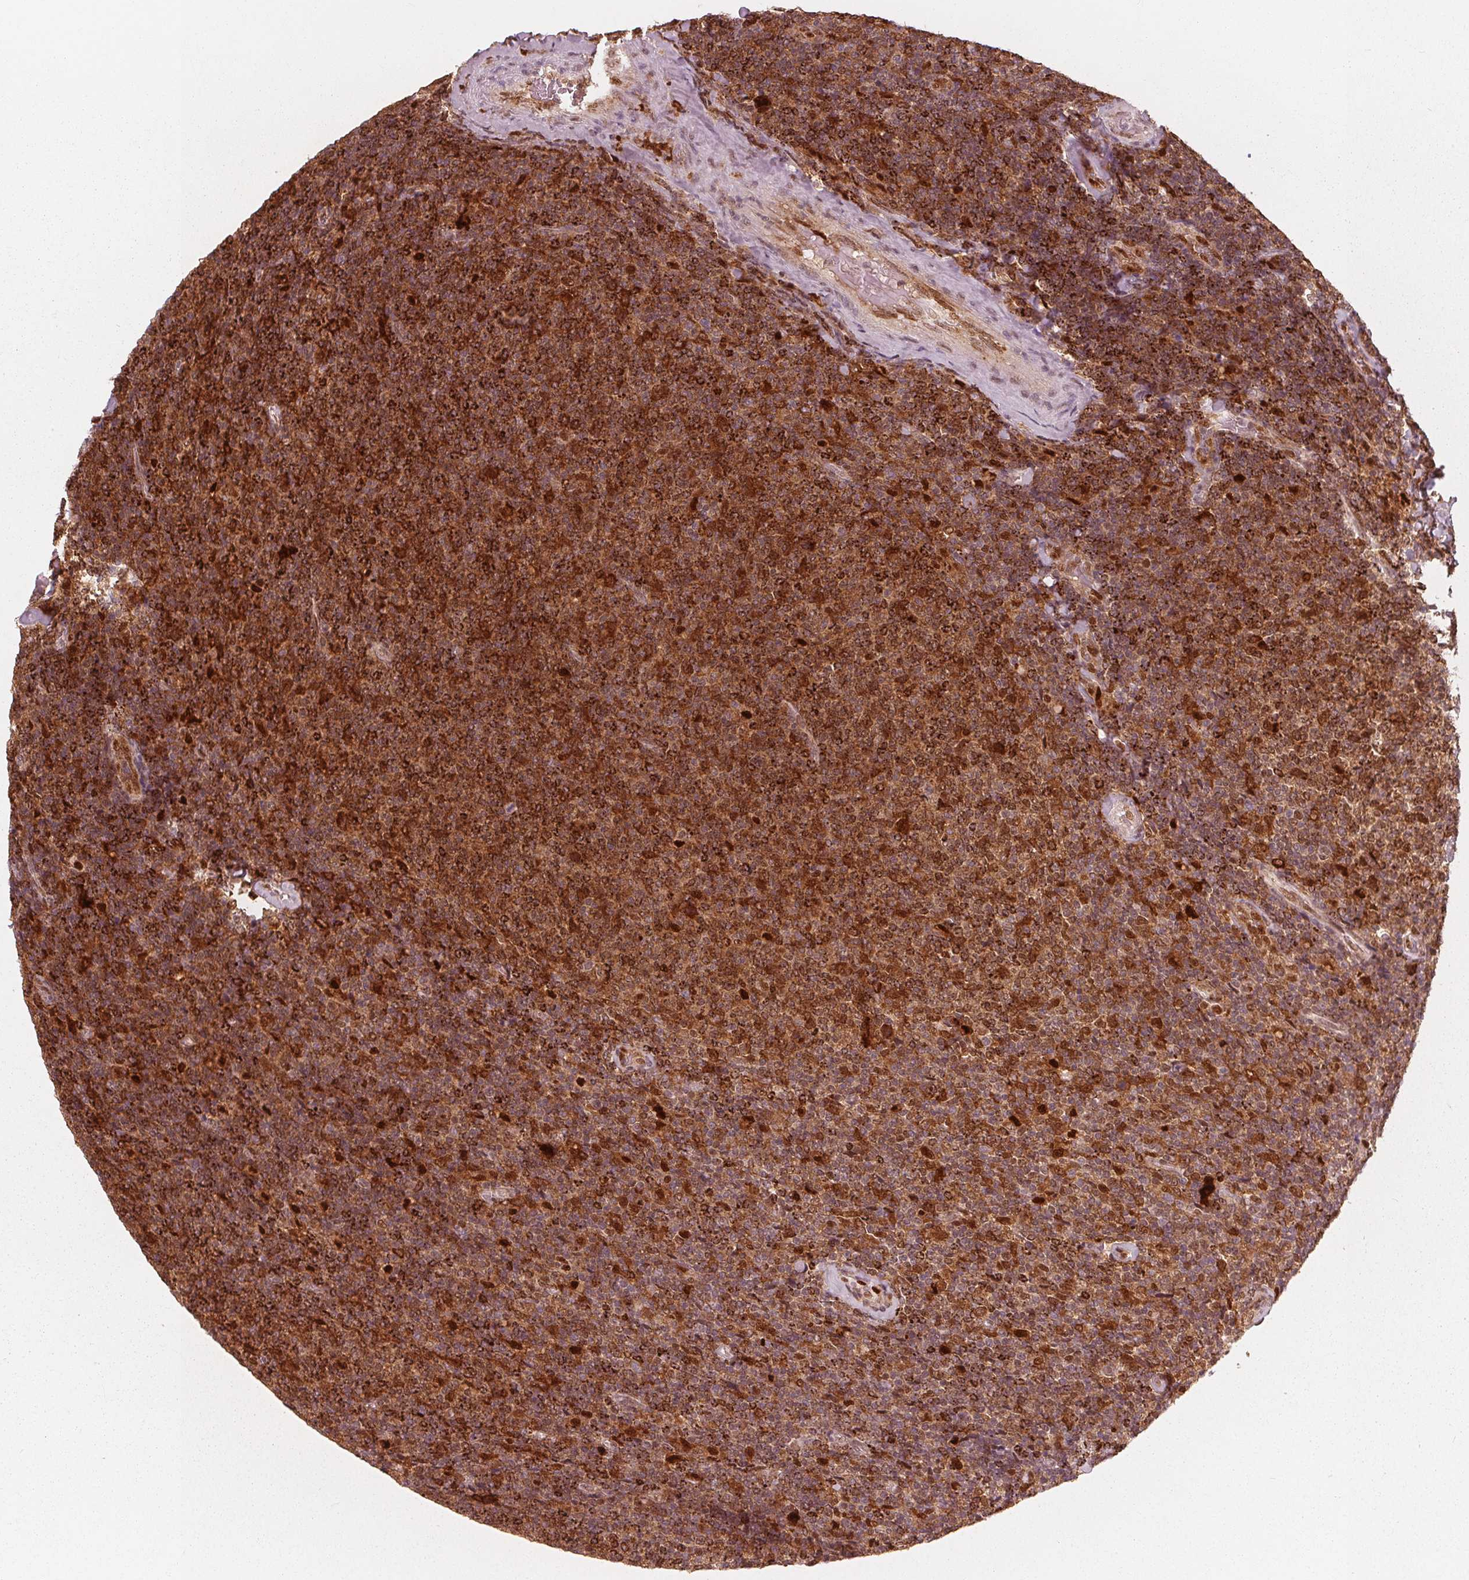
{"staining": {"intensity": "strong", "quantity": ">75%", "location": "cytoplasmic/membranous,nuclear"}, "tissue": "lymphoma", "cell_type": "Tumor cells", "image_type": "cancer", "snomed": [{"axis": "morphology", "description": "Malignant lymphoma, non-Hodgkin's type, Low grade"}, {"axis": "topography", "description": "Lymph node"}], "caption": "Malignant lymphoma, non-Hodgkin's type (low-grade) stained with DAB (3,3'-diaminobenzidine) immunohistochemistry (IHC) exhibits high levels of strong cytoplasmic/membranous and nuclear expression in about >75% of tumor cells. (IHC, brightfield microscopy, high magnification).", "gene": "SQSTM1", "patient": {"sex": "male", "age": 52}}